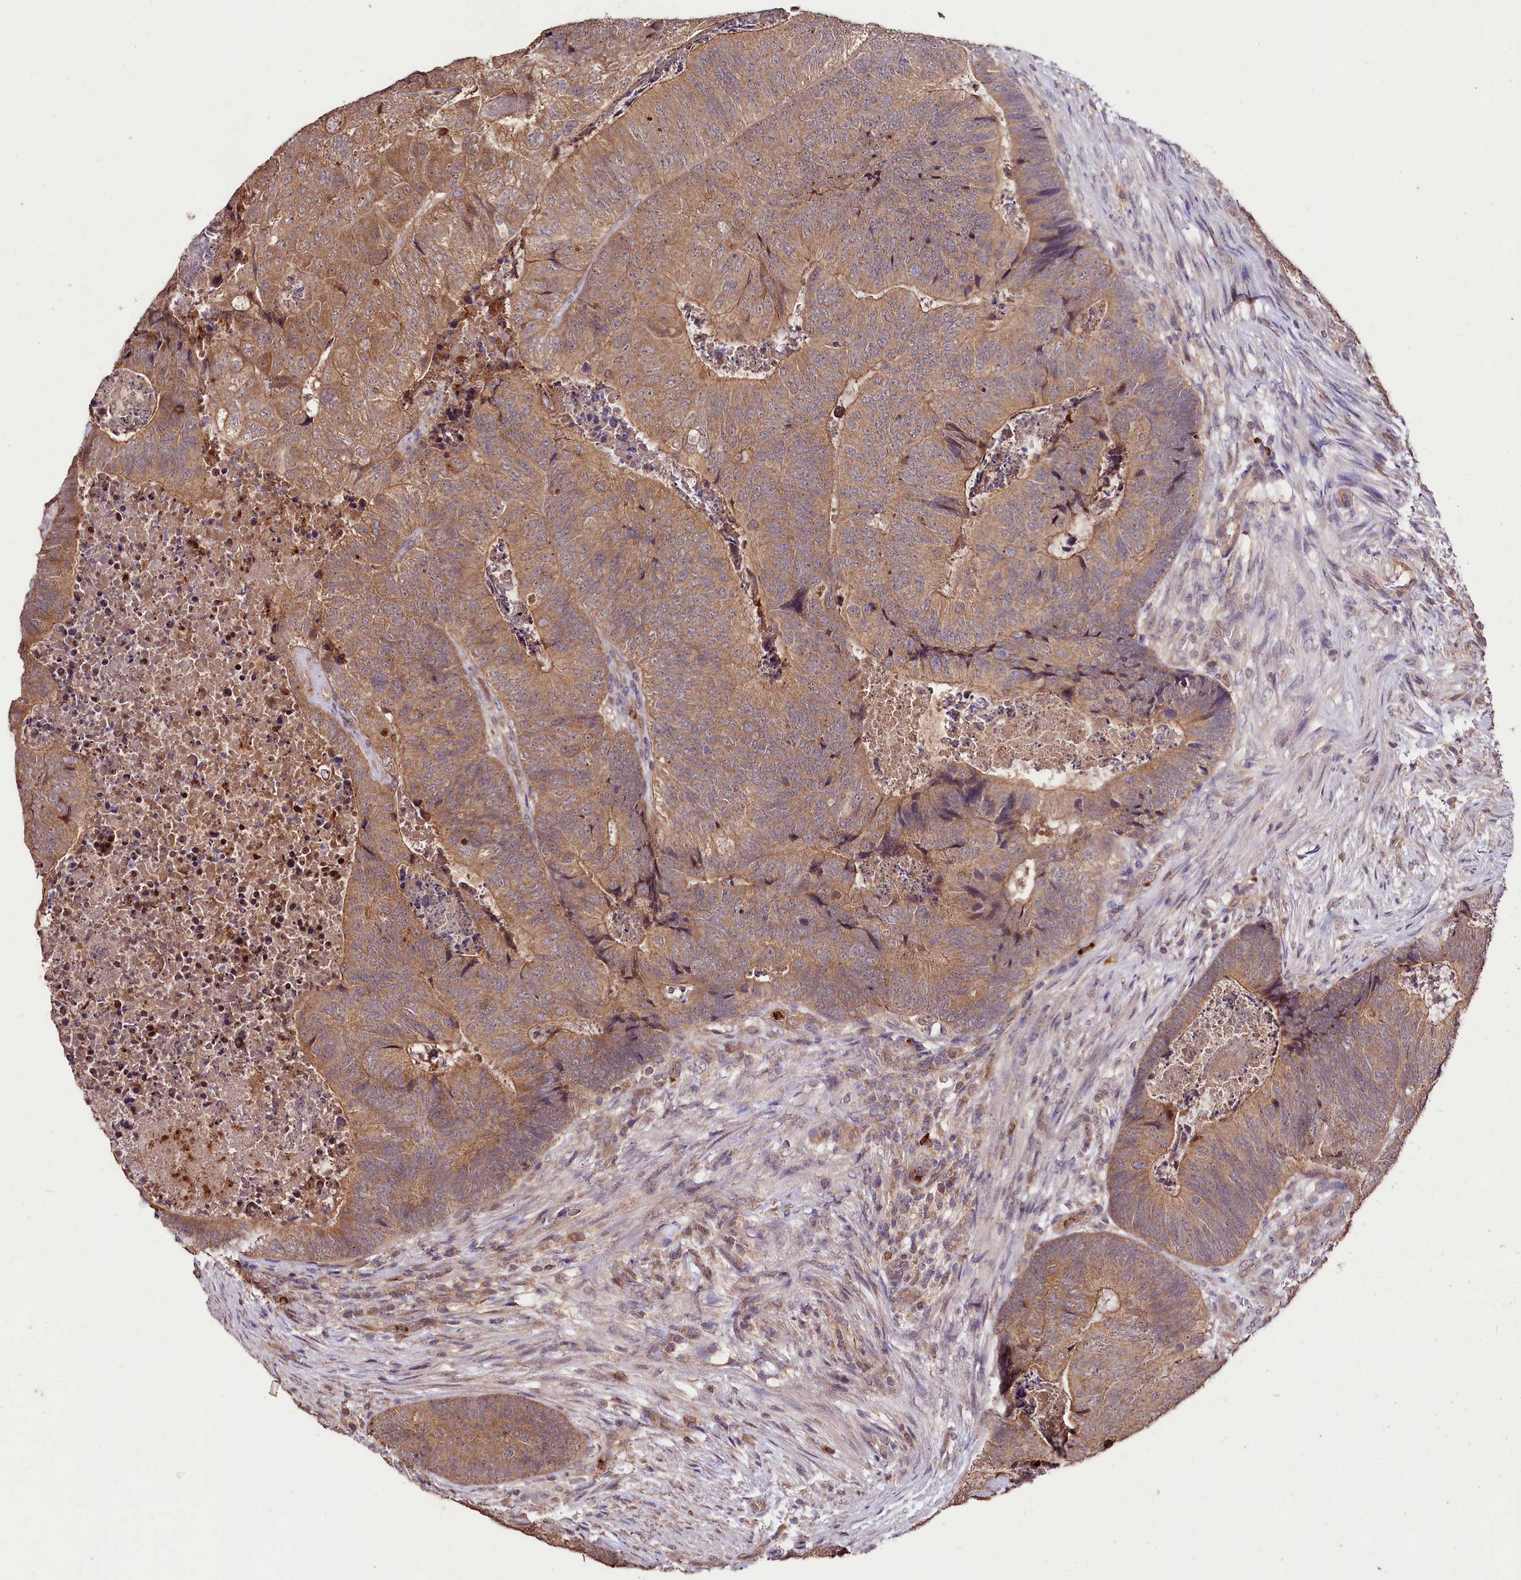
{"staining": {"intensity": "moderate", "quantity": ">75%", "location": "cytoplasmic/membranous"}, "tissue": "colorectal cancer", "cell_type": "Tumor cells", "image_type": "cancer", "snomed": [{"axis": "morphology", "description": "Adenocarcinoma, NOS"}, {"axis": "topography", "description": "Colon"}], "caption": "Immunohistochemical staining of human adenocarcinoma (colorectal) displays moderate cytoplasmic/membranous protein staining in about >75% of tumor cells. The protein is stained brown, and the nuclei are stained in blue (DAB IHC with brightfield microscopy, high magnification).", "gene": "KLRB1", "patient": {"sex": "female", "age": 67}}